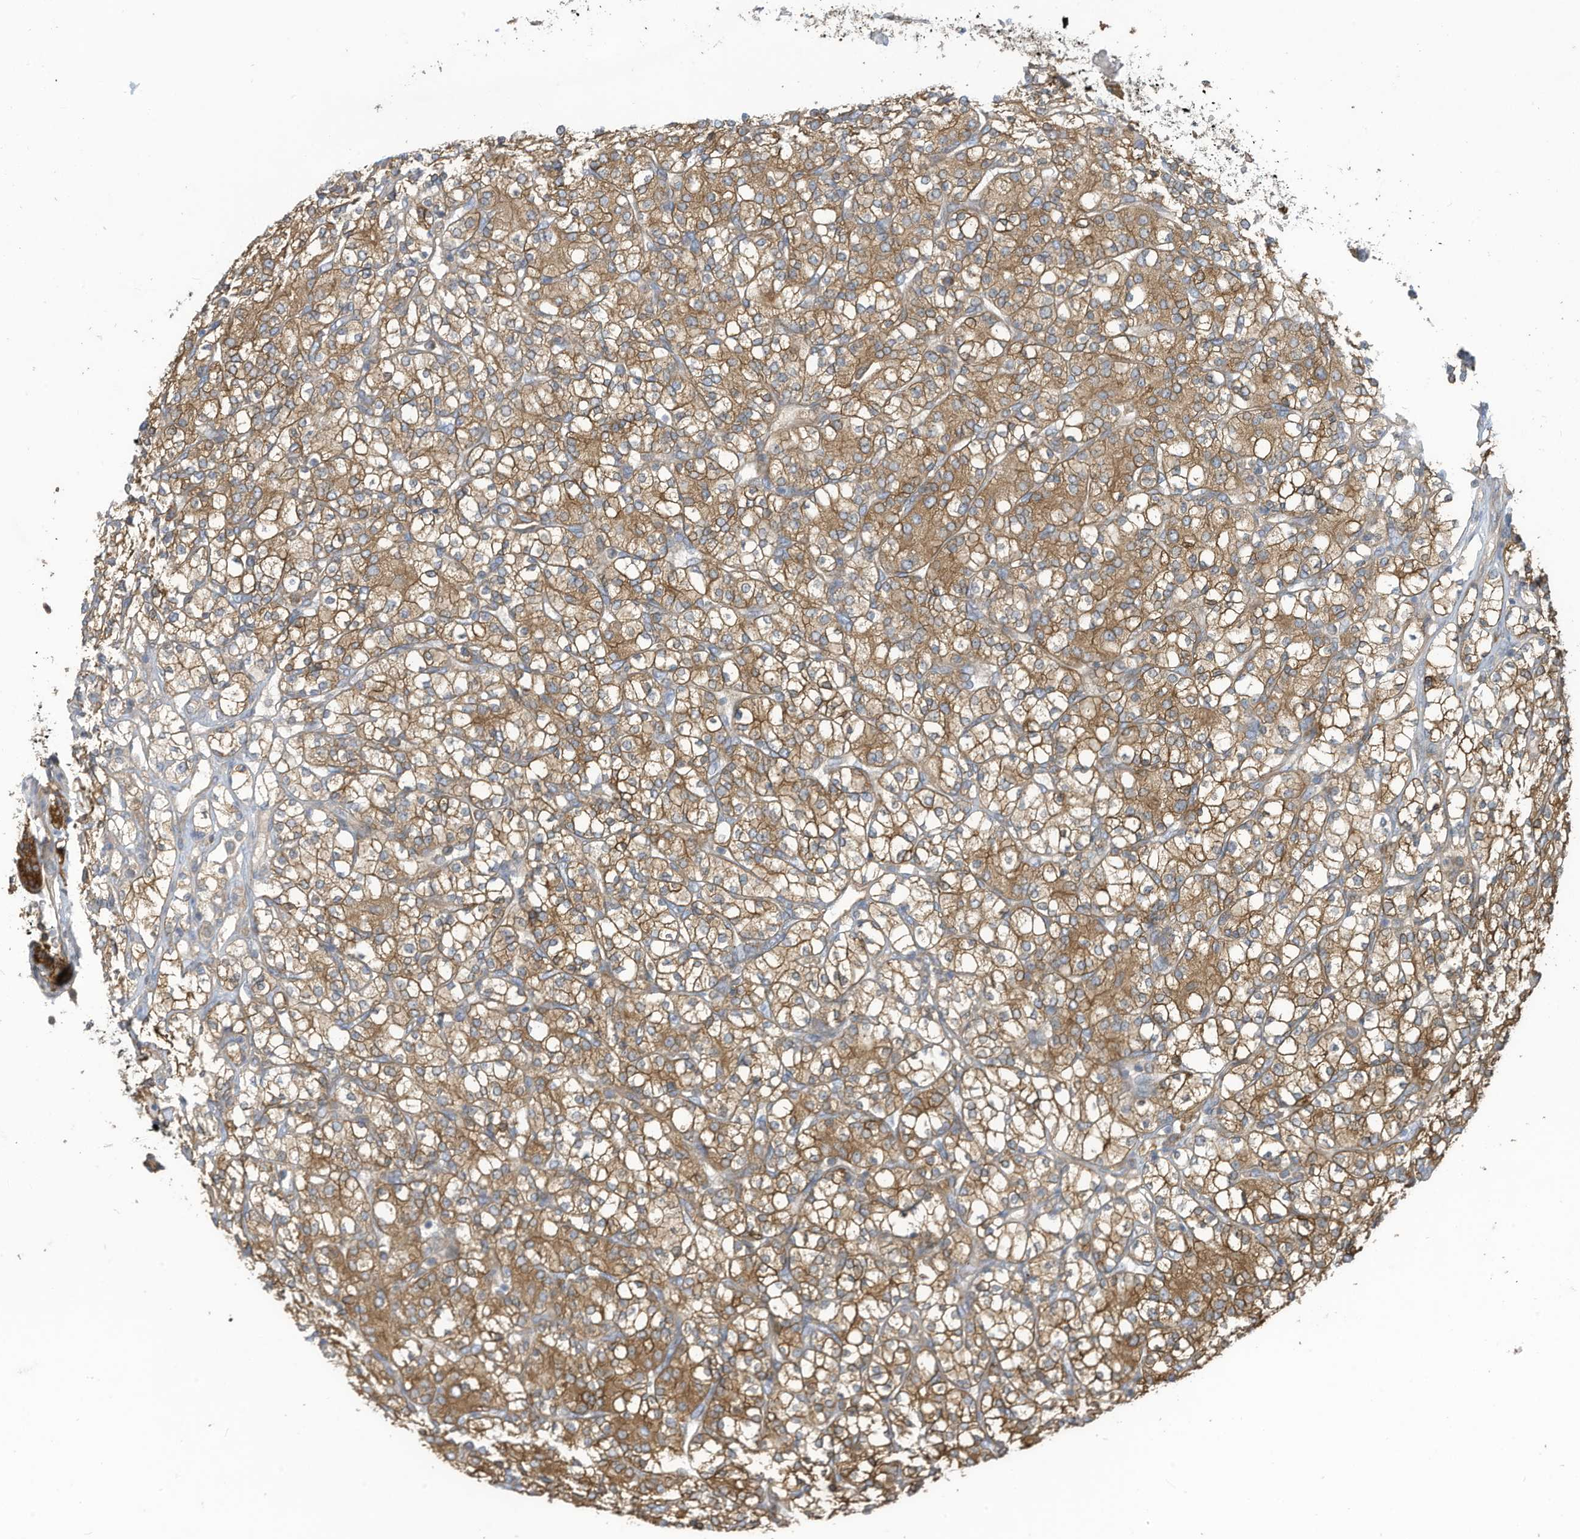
{"staining": {"intensity": "moderate", "quantity": ">75%", "location": "cytoplasmic/membranous"}, "tissue": "renal cancer", "cell_type": "Tumor cells", "image_type": "cancer", "snomed": [{"axis": "morphology", "description": "Adenocarcinoma, NOS"}, {"axis": "topography", "description": "Kidney"}], "caption": "This is a photomicrograph of immunohistochemistry (IHC) staining of renal cancer (adenocarcinoma), which shows moderate expression in the cytoplasmic/membranous of tumor cells.", "gene": "ADI1", "patient": {"sex": "male", "age": 77}}